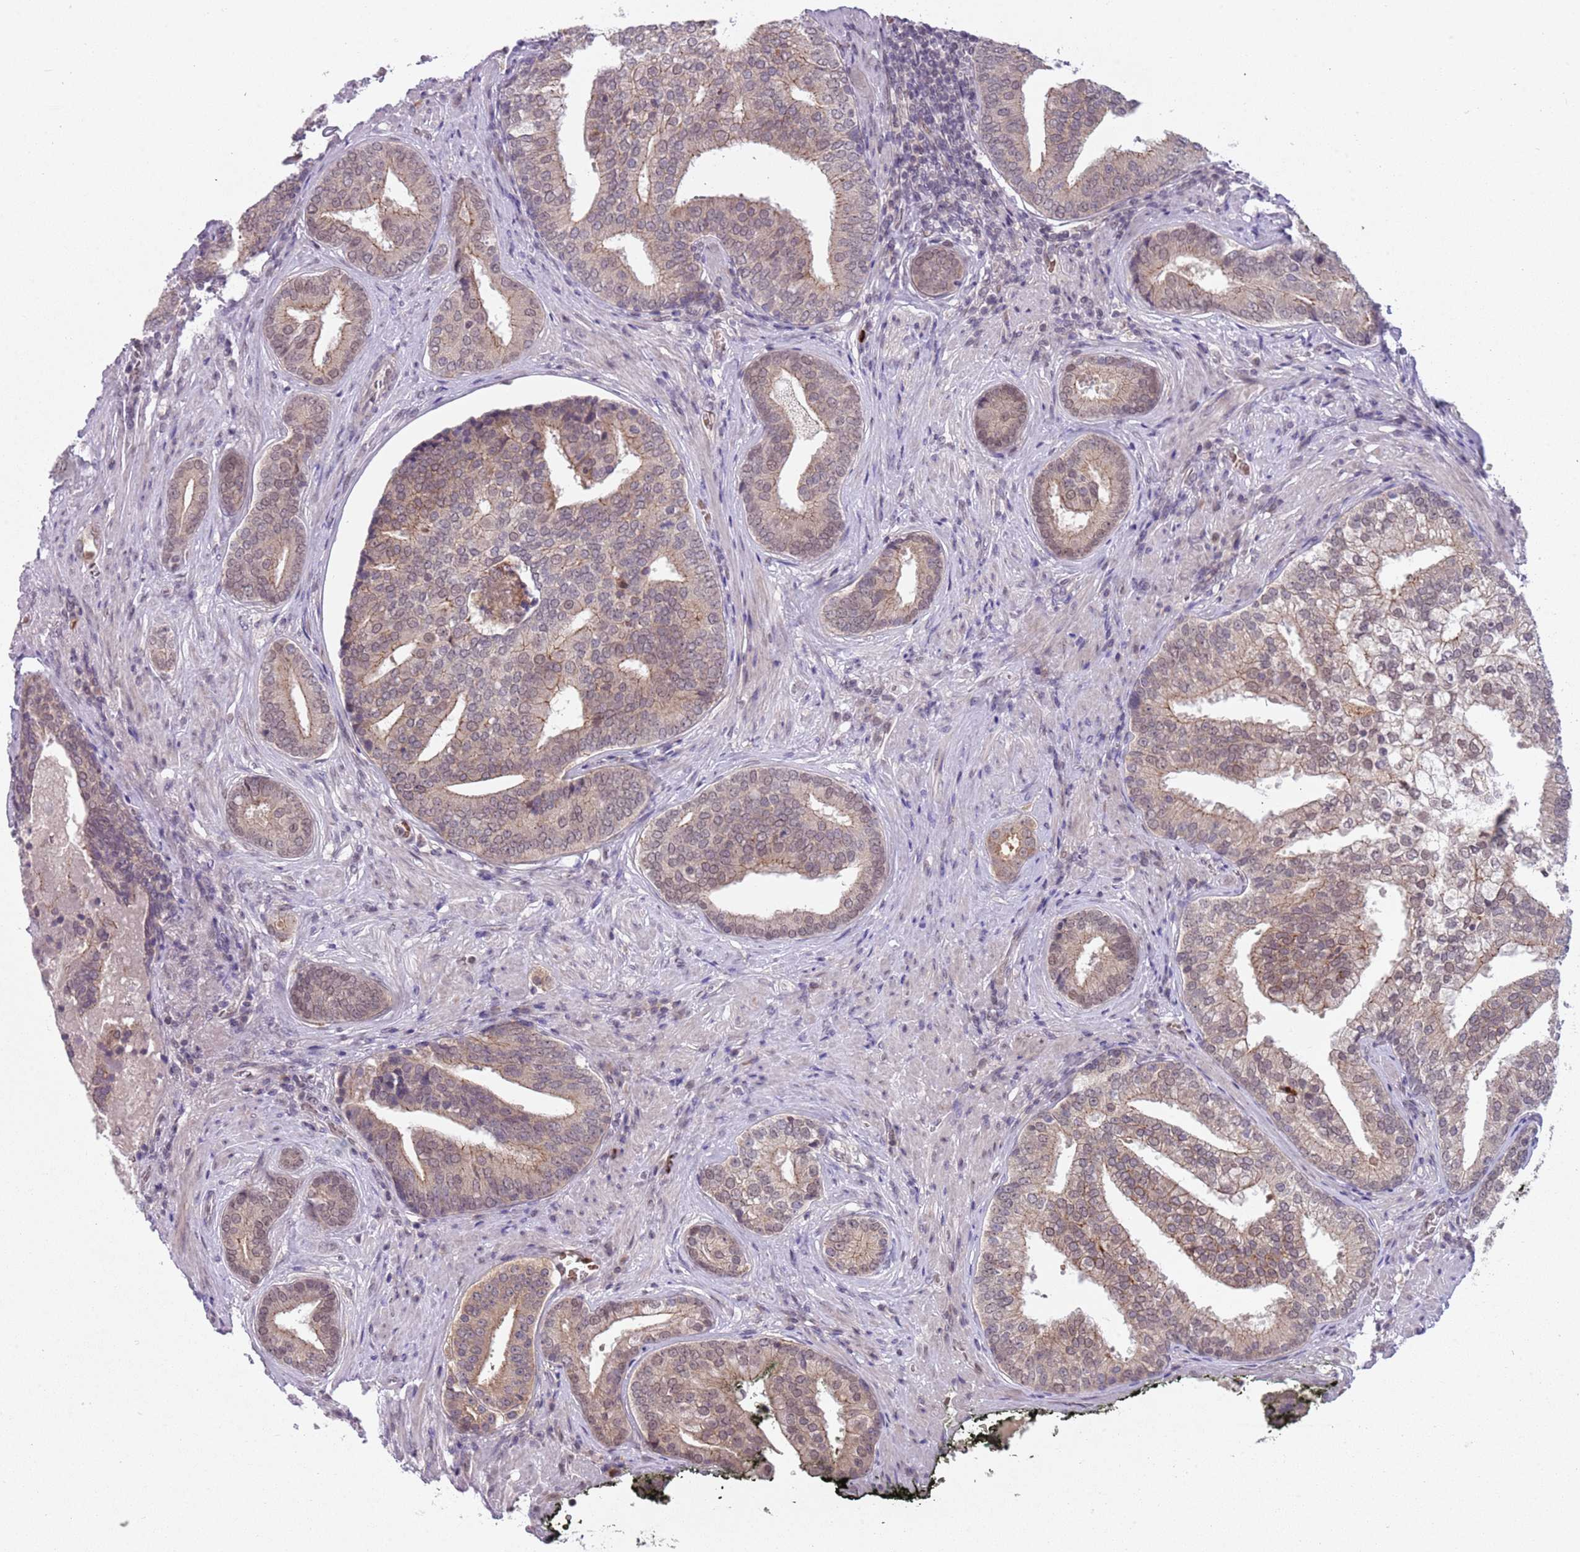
{"staining": {"intensity": "weak", "quantity": ">75%", "location": "cytoplasmic/membranous"}, "tissue": "prostate cancer", "cell_type": "Tumor cells", "image_type": "cancer", "snomed": [{"axis": "morphology", "description": "Adenocarcinoma, High grade"}, {"axis": "topography", "description": "Prostate"}], "caption": "High-grade adenocarcinoma (prostate) stained with a protein marker exhibits weak staining in tumor cells.", "gene": "TM2D1", "patient": {"sex": "male", "age": 55}}